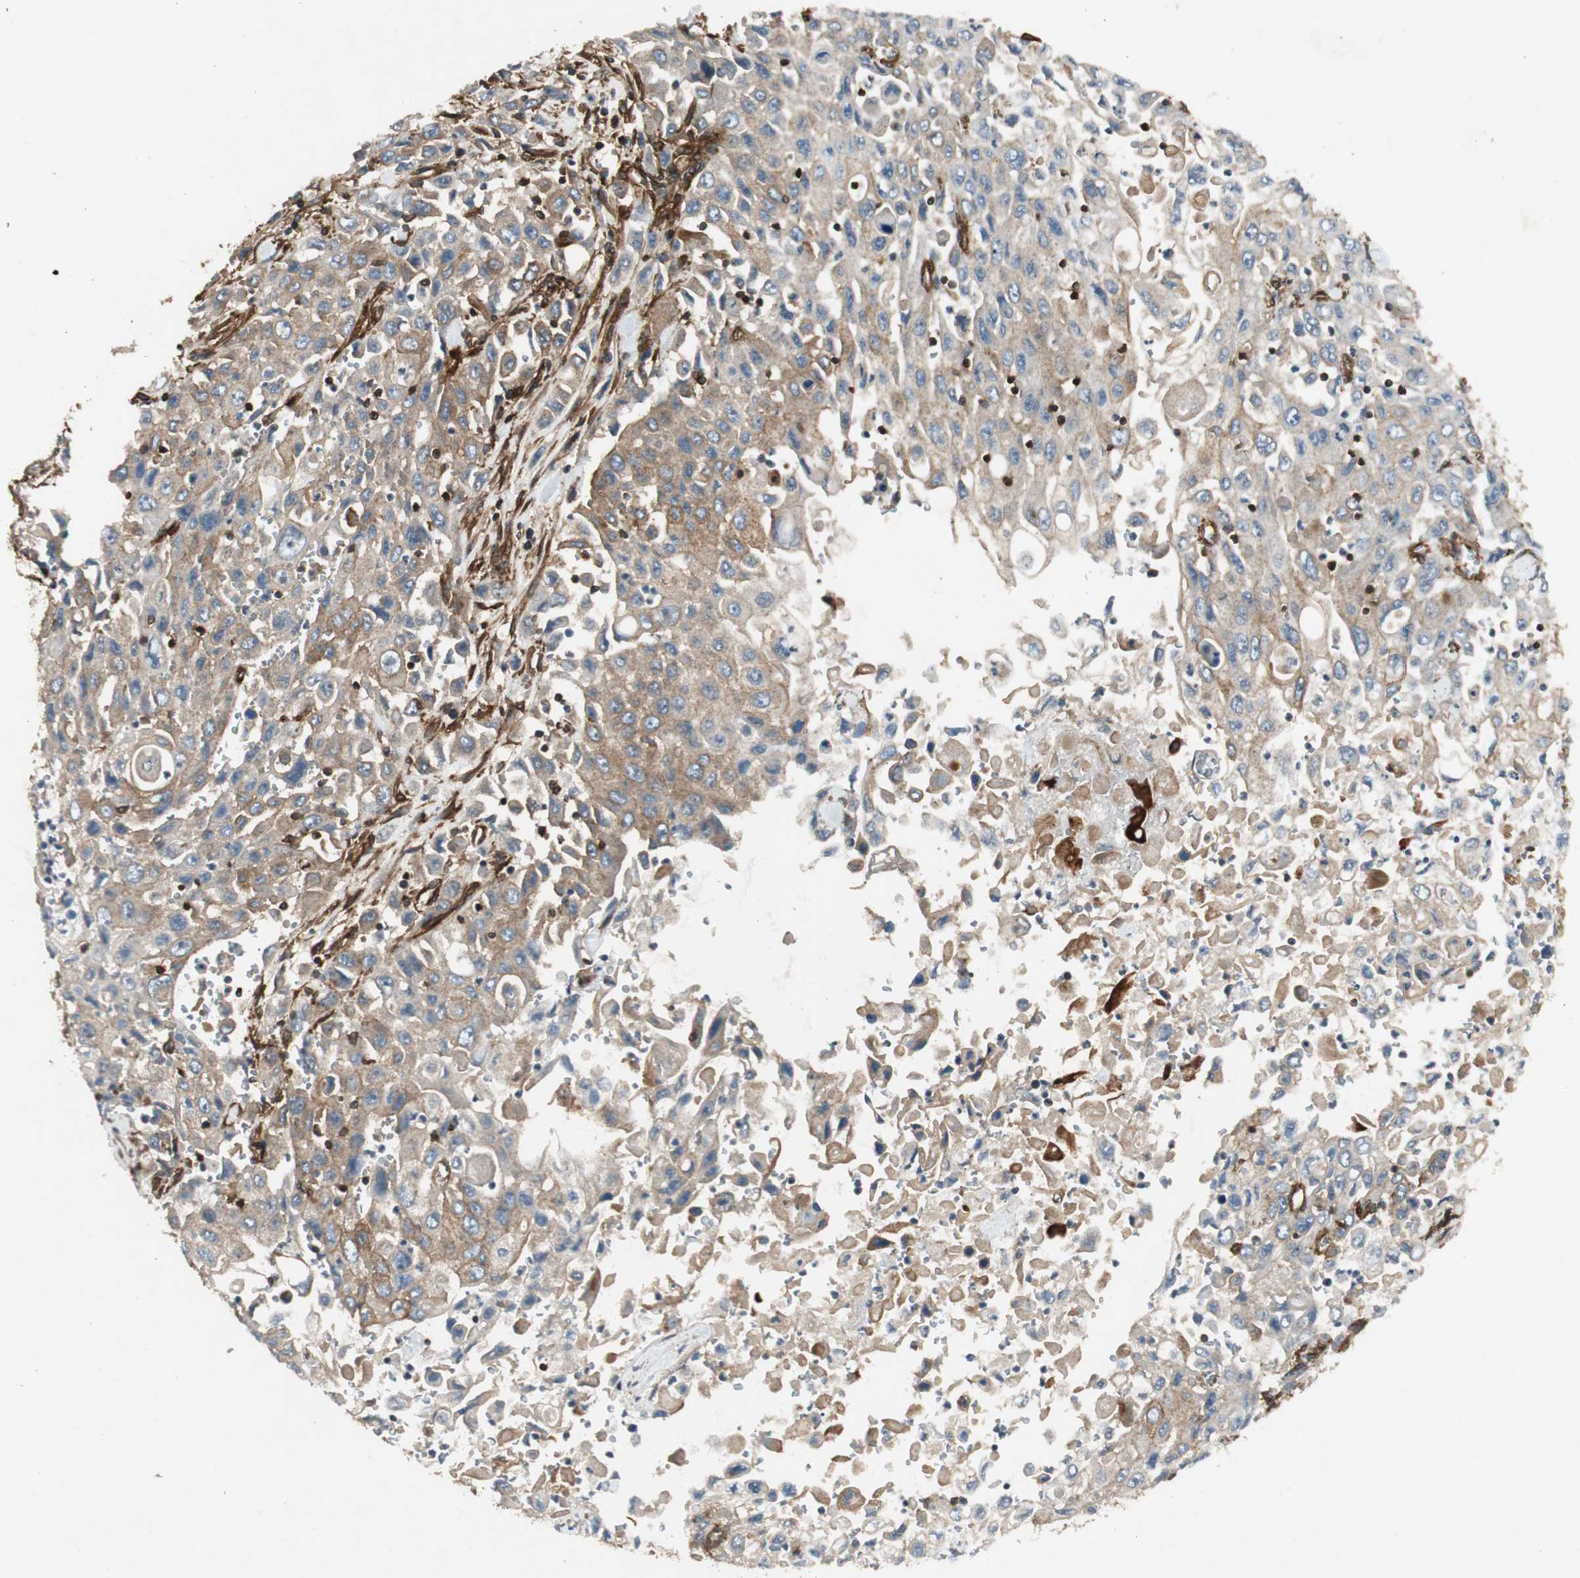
{"staining": {"intensity": "moderate", "quantity": ">75%", "location": "cytoplasmic/membranous"}, "tissue": "pancreatic cancer", "cell_type": "Tumor cells", "image_type": "cancer", "snomed": [{"axis": "morphology", "description": "Adenocarcinoma, NOS"}, {"axis": "topography", "description": "Pancreas"}], "caption": "DAB (3,3'-diaminobenzidine) immunohistochemical staining of adenocarcinoma (pancreatic) shows moderate cytoplasmic/membranous protein positivity in about >75% of tumor cells.", "gene": "BTN3A3", "patient": {"sex": "male", "age": 70}}